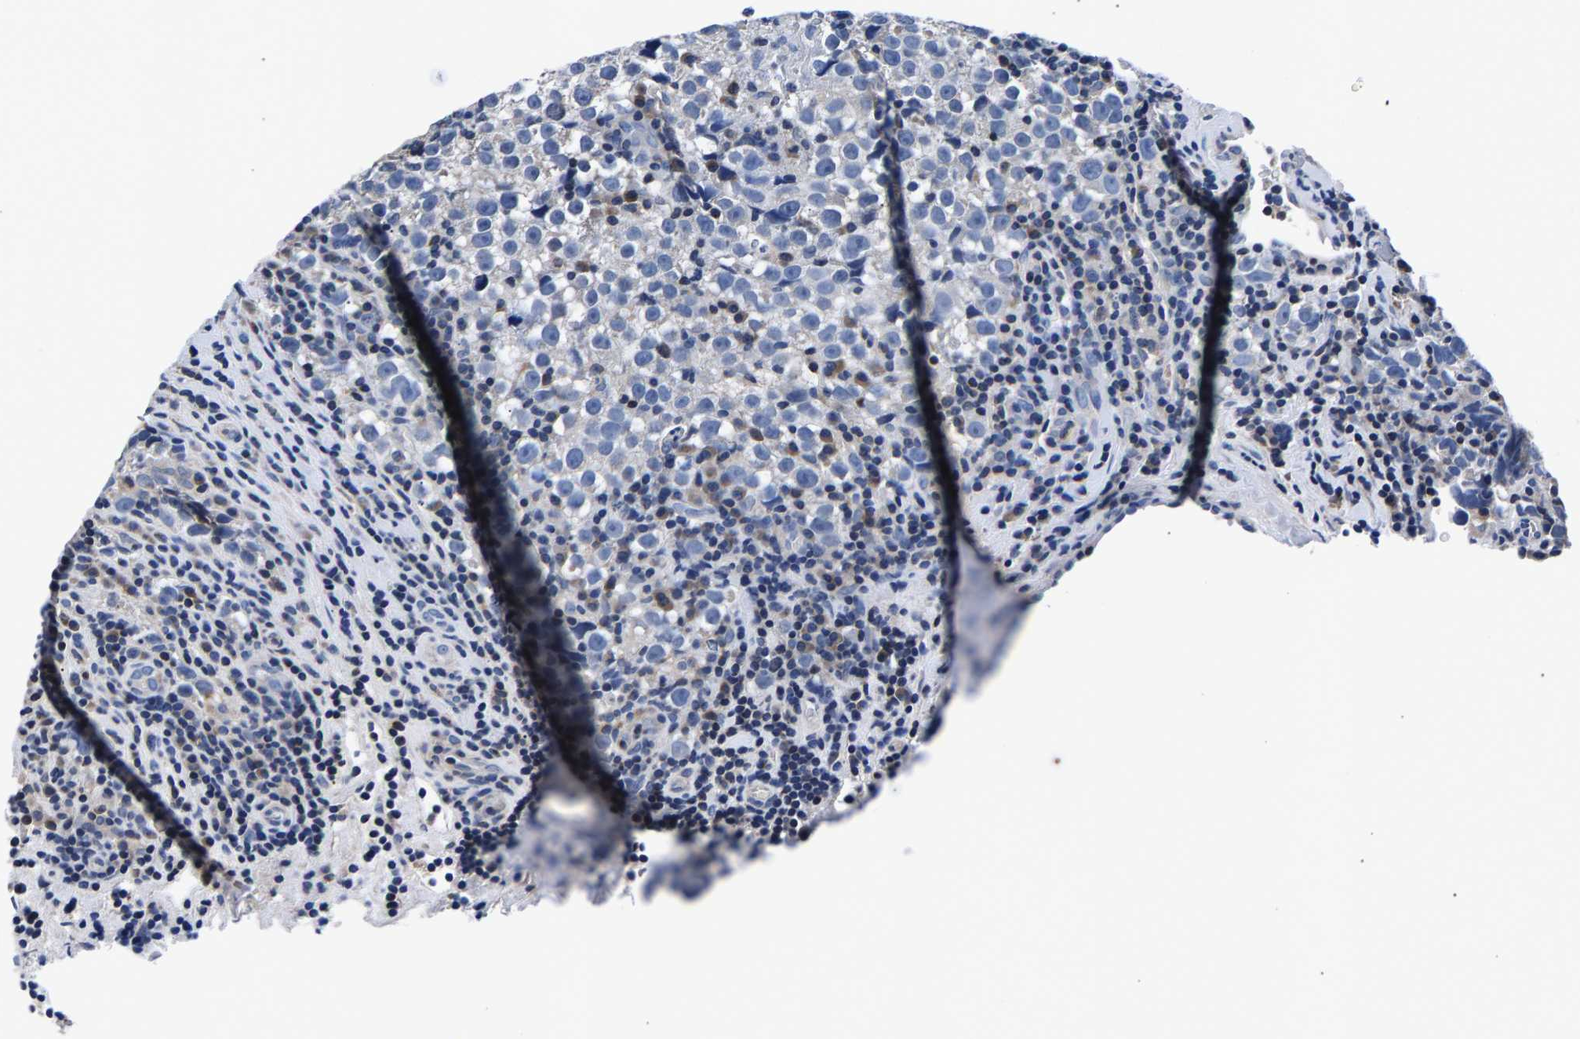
{"staining": {"intensity": "negative", "quantity": "none", "location": "none"}, "tissue": "testis cancer", "cell_type": "Tumor cells", "image_type": "cancer", "snomed": [{"axis": "morphology", "description": "Normal tissue, NOS"}, {"axis": "morphology", "description": "Seminoma, NOS"}, {"axis": "topography", "description": "Testis"}], "caption": "There is no significant positivity in tumor cells of testis cancer (seminoma).", "gene": "PHF24", "patient": {"sex": "male", "age": 43}}